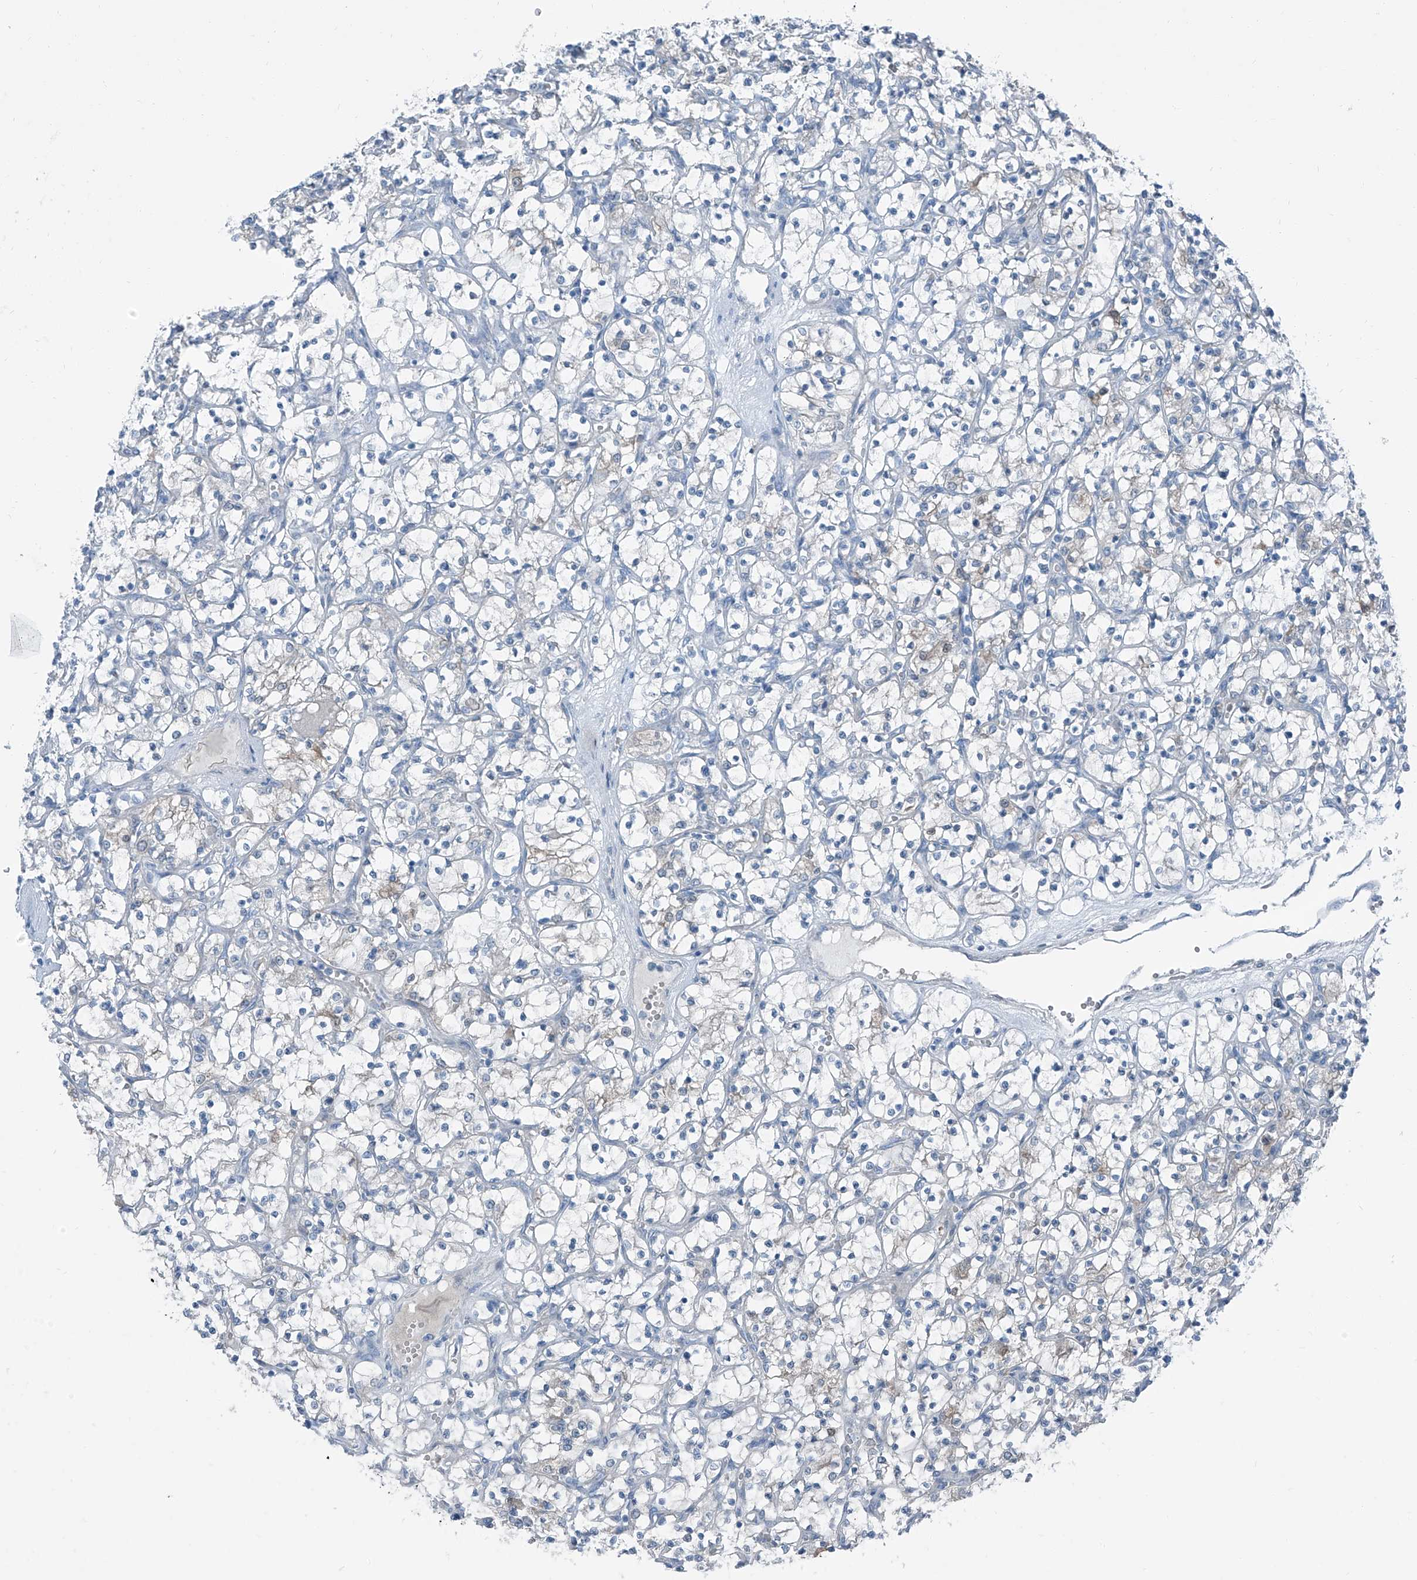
{"staining": {"intensity": "negative", "quantity": "none", "location": "none"}, "tissue": "renal cancer", "cell_type": "Tumor cells", "image_type": "cancer", "snomed": [{"axis": "morphology", "description": "Adenocarcinoma, NOS"}, {"axis": "topography", "description": "Kidney"}], "caption": "A photomicrograph of human adenocarcinoma (renal) is negative for staining in tumor cells.", "gene": "RGN", "patient": {"sex": "female", "age": 69}}